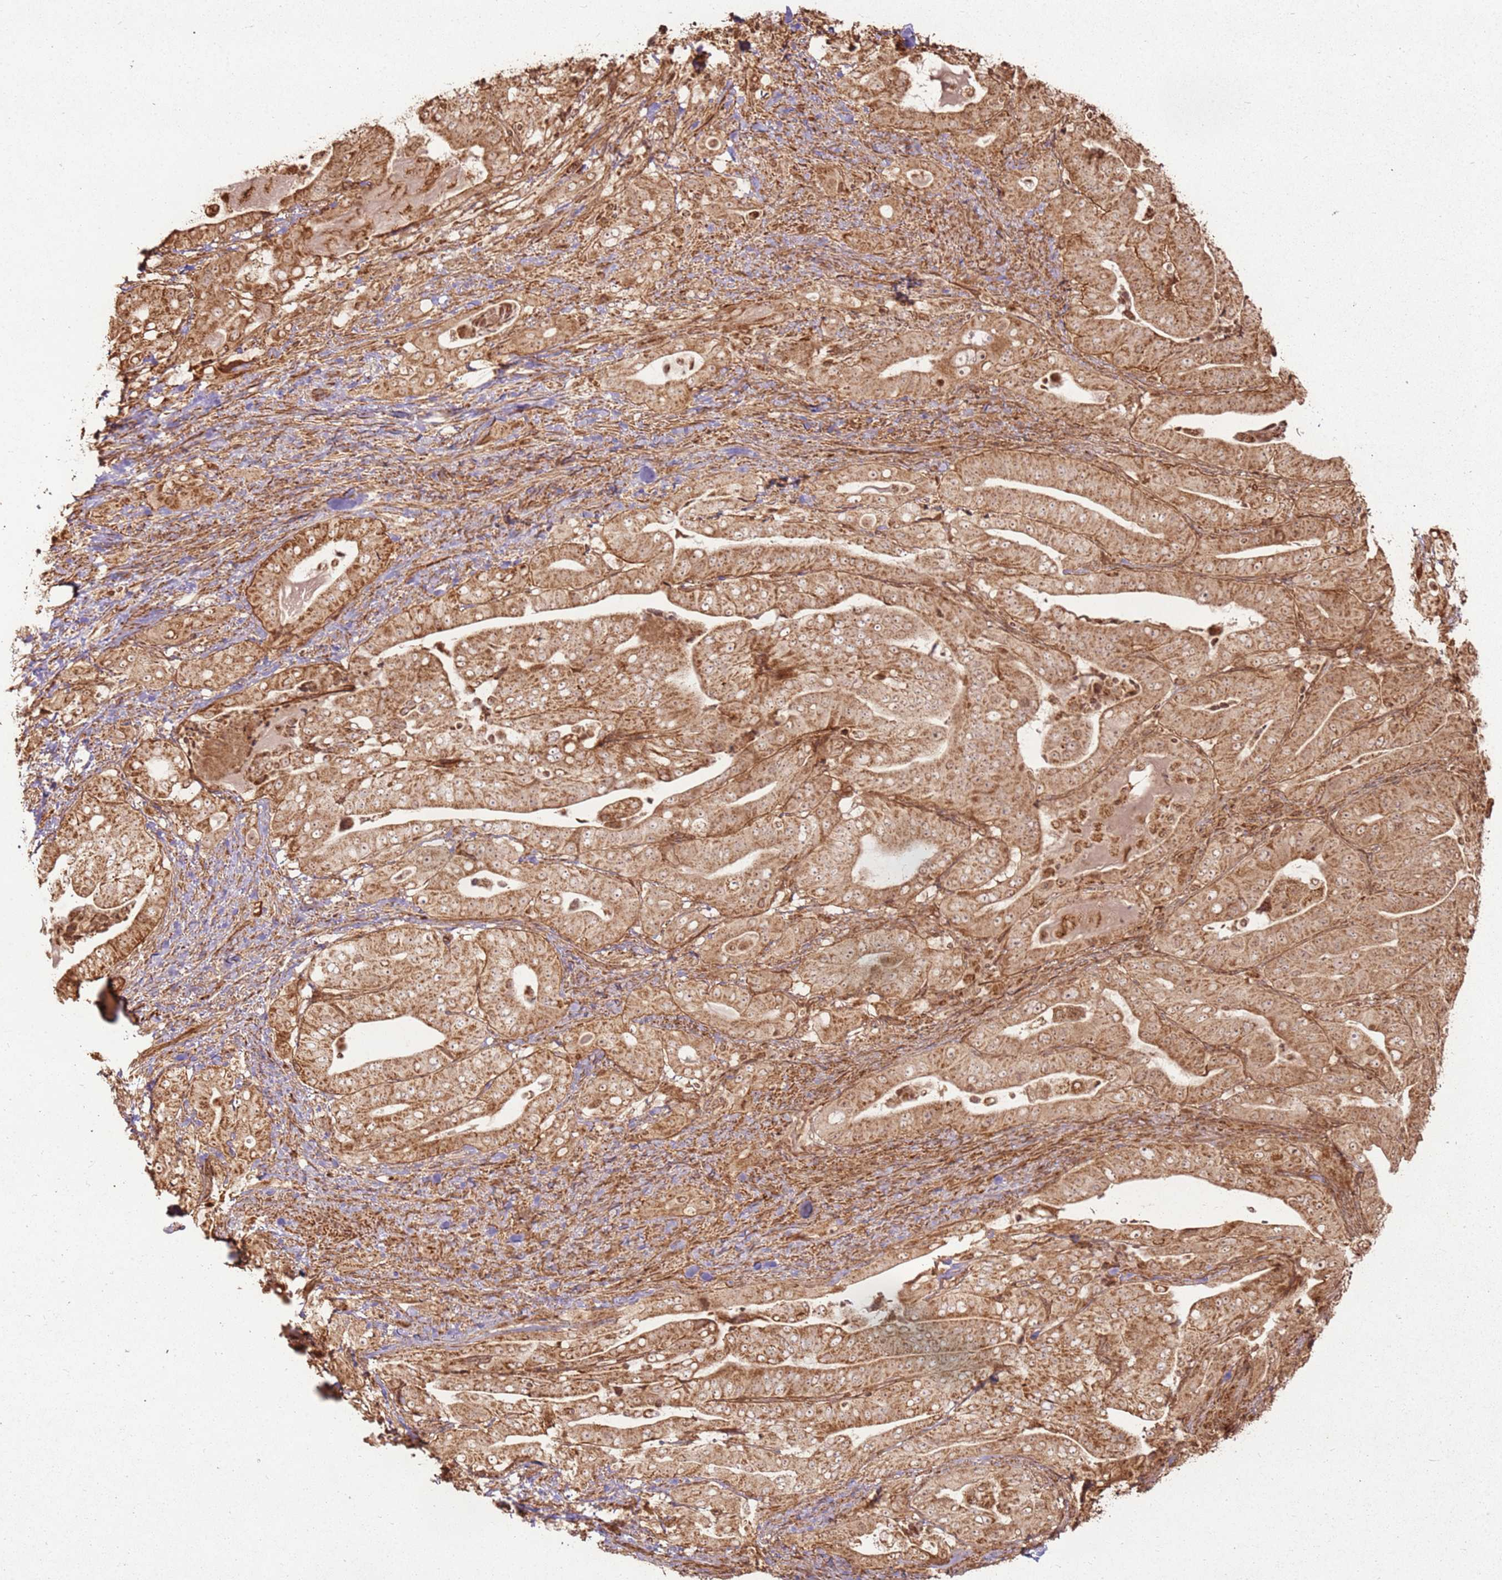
{"staining": {"intensity": "moderate", "quantity": ">75%", "location": "cytoplasmic/membranous,nuclear"}, "tissue": "stomach cancer", "cell_type": "Tumor cells", "image_type": "cancer", "snomed": [{"axis": "morphology", "description": "Adenocarcinoma, NOS"}, {"axis": "topography", "description": "Stomach"}], "caption": "A high-resolution photomicrograph shows immunohistochemistry (IHC) staining of adenocarcinoma (stomach), which displays moderate cytoplasmic/membranous and nuclear staining in approximately >75% of tumor cells.", "gene": "MRPS6", "patient": {"sex": "male", "age": 48}}